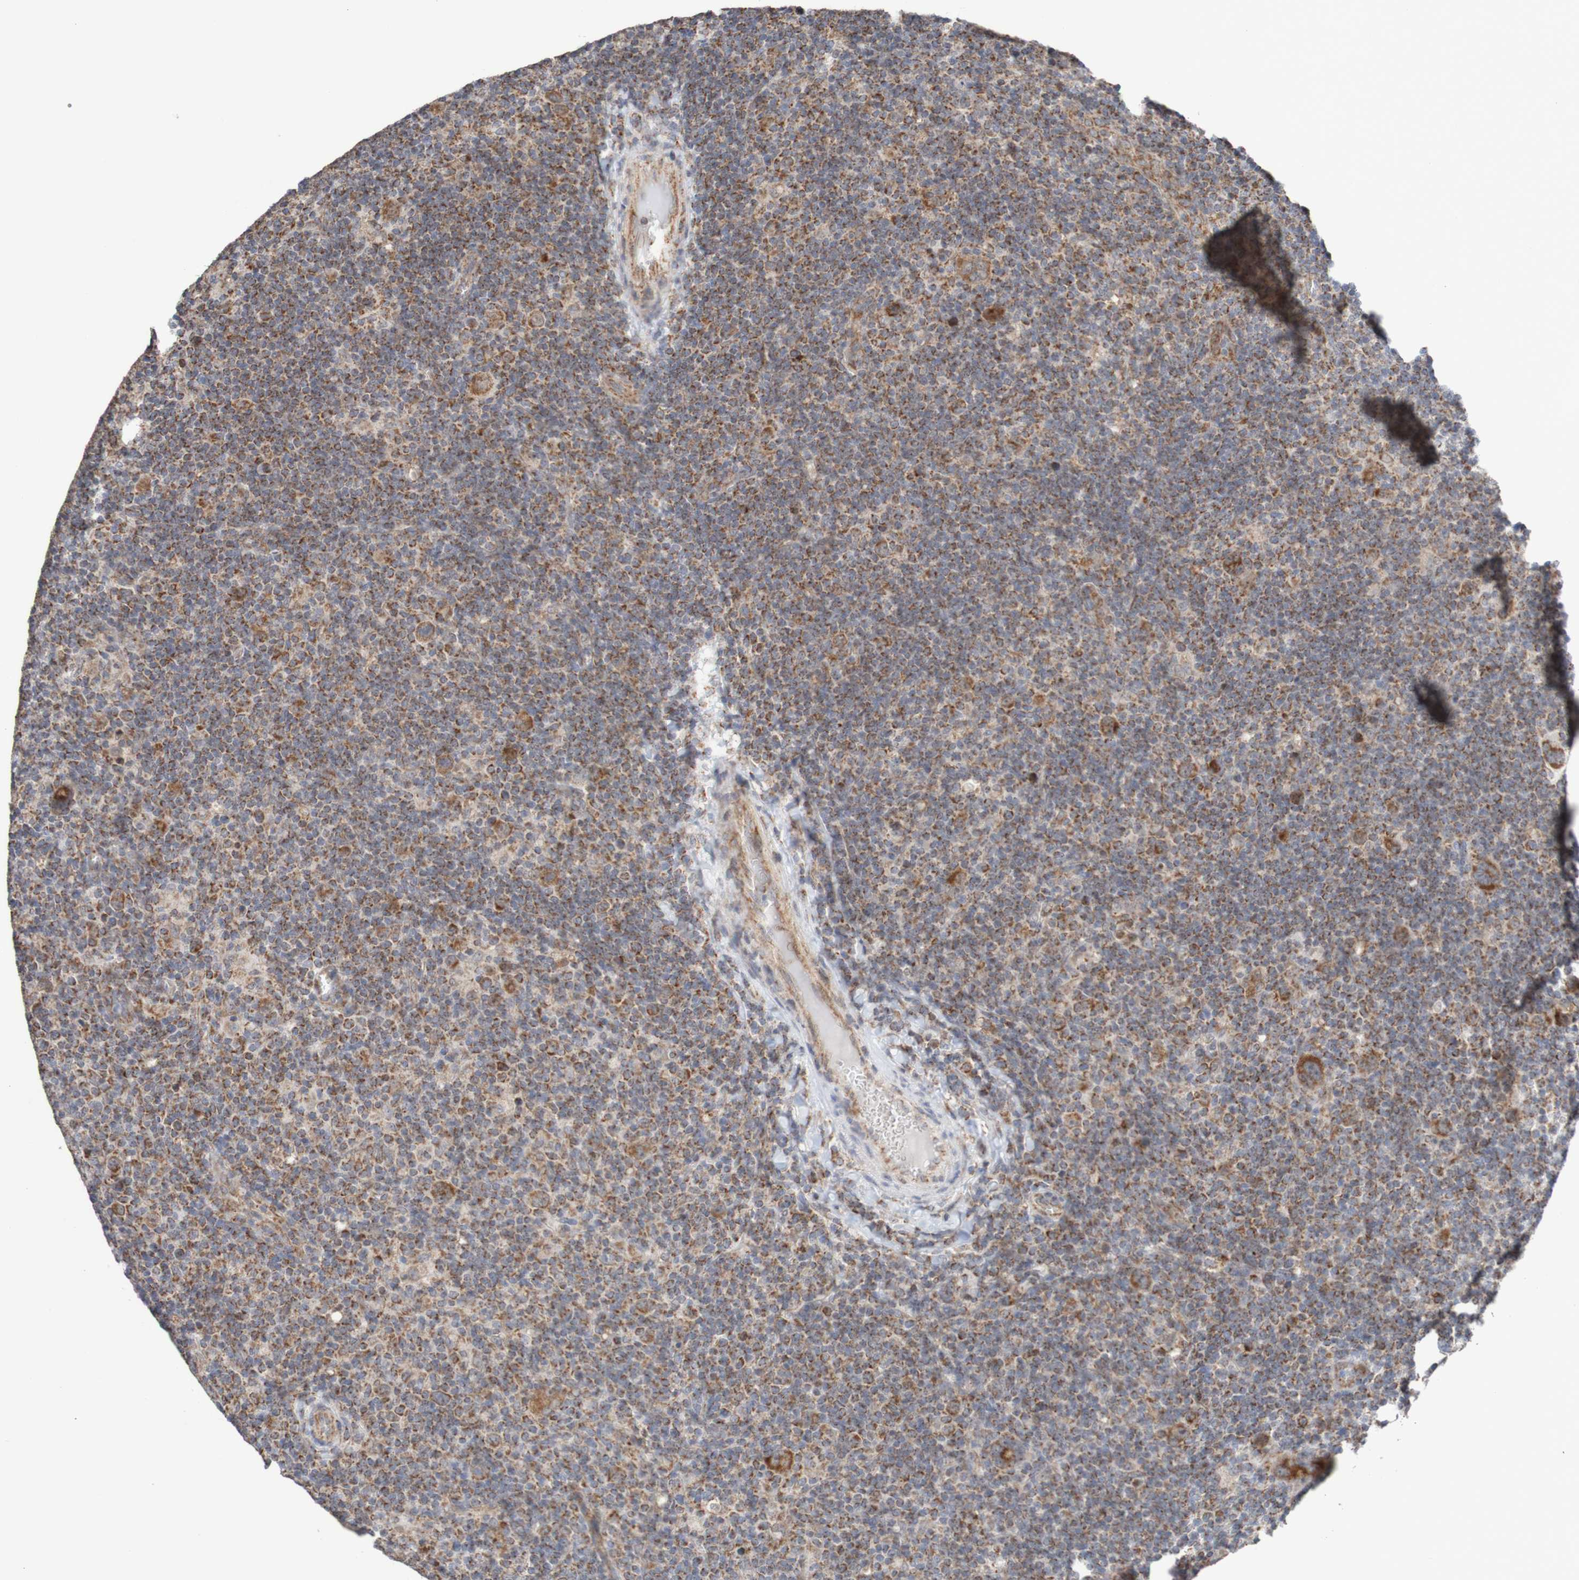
{"staining": {"intensity": "moderate", "quantity": ">75%", "location": "cytoplasmic/membranous"}, "tissue": "lymphoma", "cell_type": "Tumor cells", "image_type": "cancer", "snomed": [{"axis": "morphology", "description": "Hodgkin's disease, NOS"}, {"axis": "topography", "description": "Lymph node"}], "caption": "The photomicrograph shows staining of Hodgkin's disease, revealing moderate cytoplasmic/membranous protein staining (brown color) within tumor cells.", "gene": "DVL1", "patient": {"sex": "female", "age": 57}}